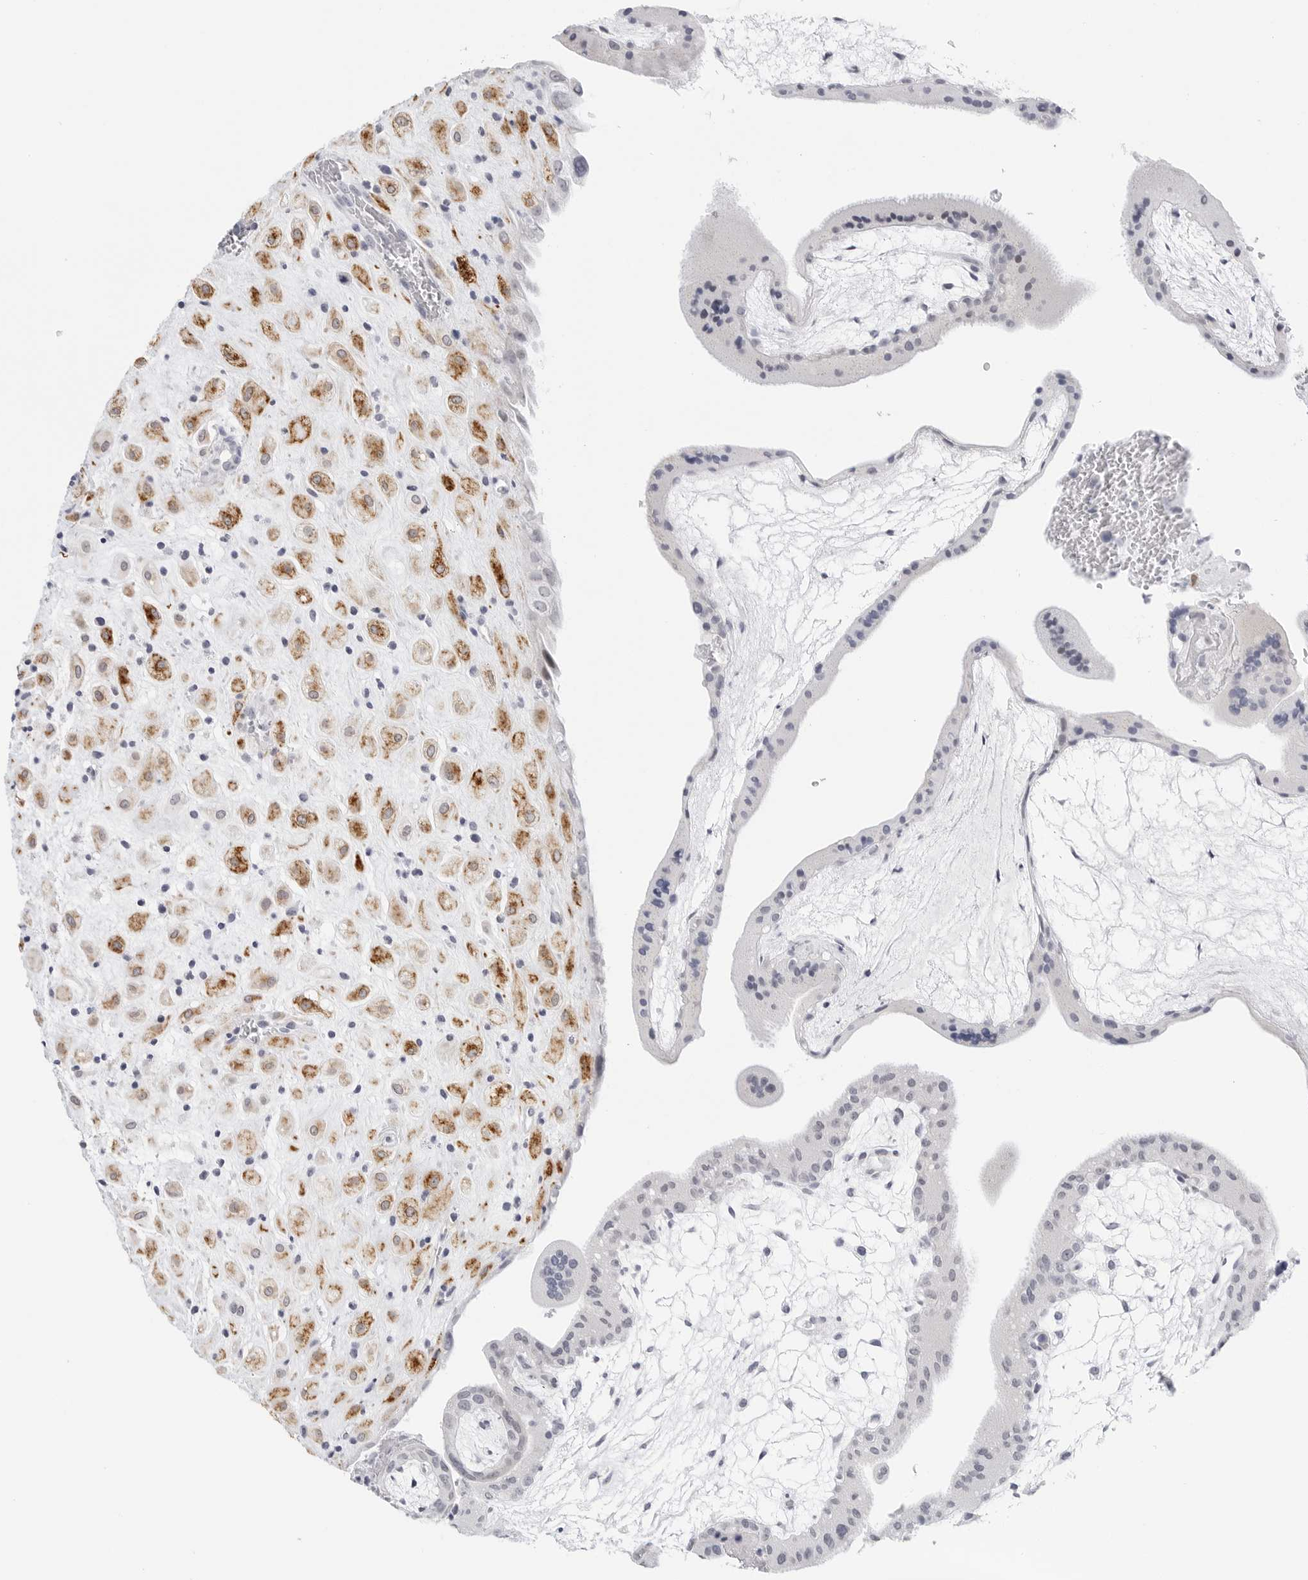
{"staining": {"intensity": "strong", "quantity": ">75%", "location": "cytoplasmic/membranous"}, "tissue": "placenta", "cell_type": "Decidual cells", "image_type": "normal", "snomed": [{"axis": "morphology", "description": "Normal tissue, NOS"}, {"axis": "topography", "description": "Placenta"}], "caption": "This is a histology image of immunohistochemistry (IHC) staining of benign placenta, which shows strong staining in the cytoplasmic/membranous of decidual cells.", "gene": "HSPB7", "patient": {"sex": "female", "age": 35}}